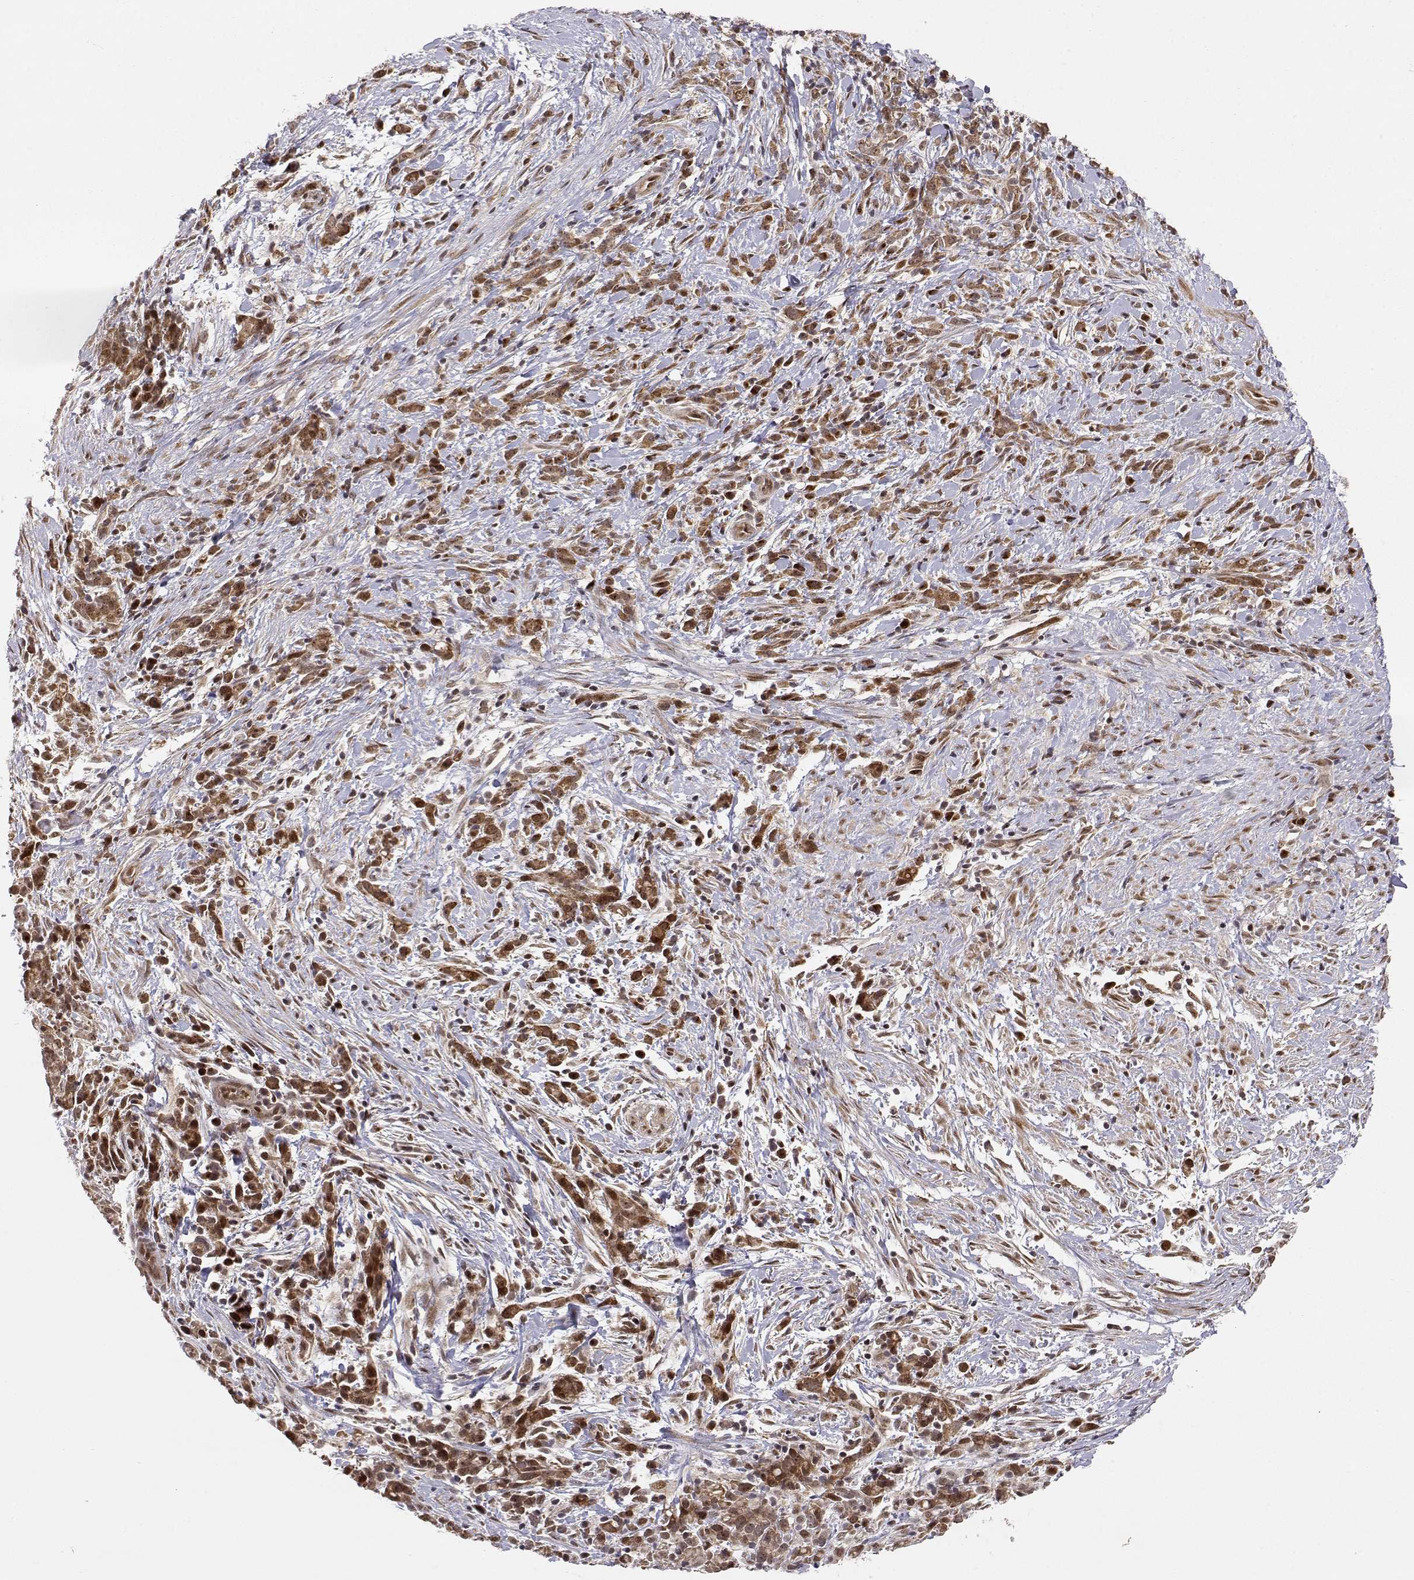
{"staining": {"intensity": "strong", "quantity": ">75%", "location": "cytoplasmic/membranous,nuclear"}, "tissue": "stomach cancer", "cell_type": "Tumor cells", "image_type": "cancer", "snomed": [{"axis": "morphology", "description": "Adenocarcinoma, NOS"}, {"axis": "topography", "description": "Stomach"}], "caption": "The micrograph reveals immunohistochemical staining of stomach cancer (adenocarcinoma). There is strong cytoplasmic/membranous and nuclear positivity is seen in approximately >75% of tumor cells.", "gene": "BRCA1", "patient": {"sex": "female", "age": 57}}